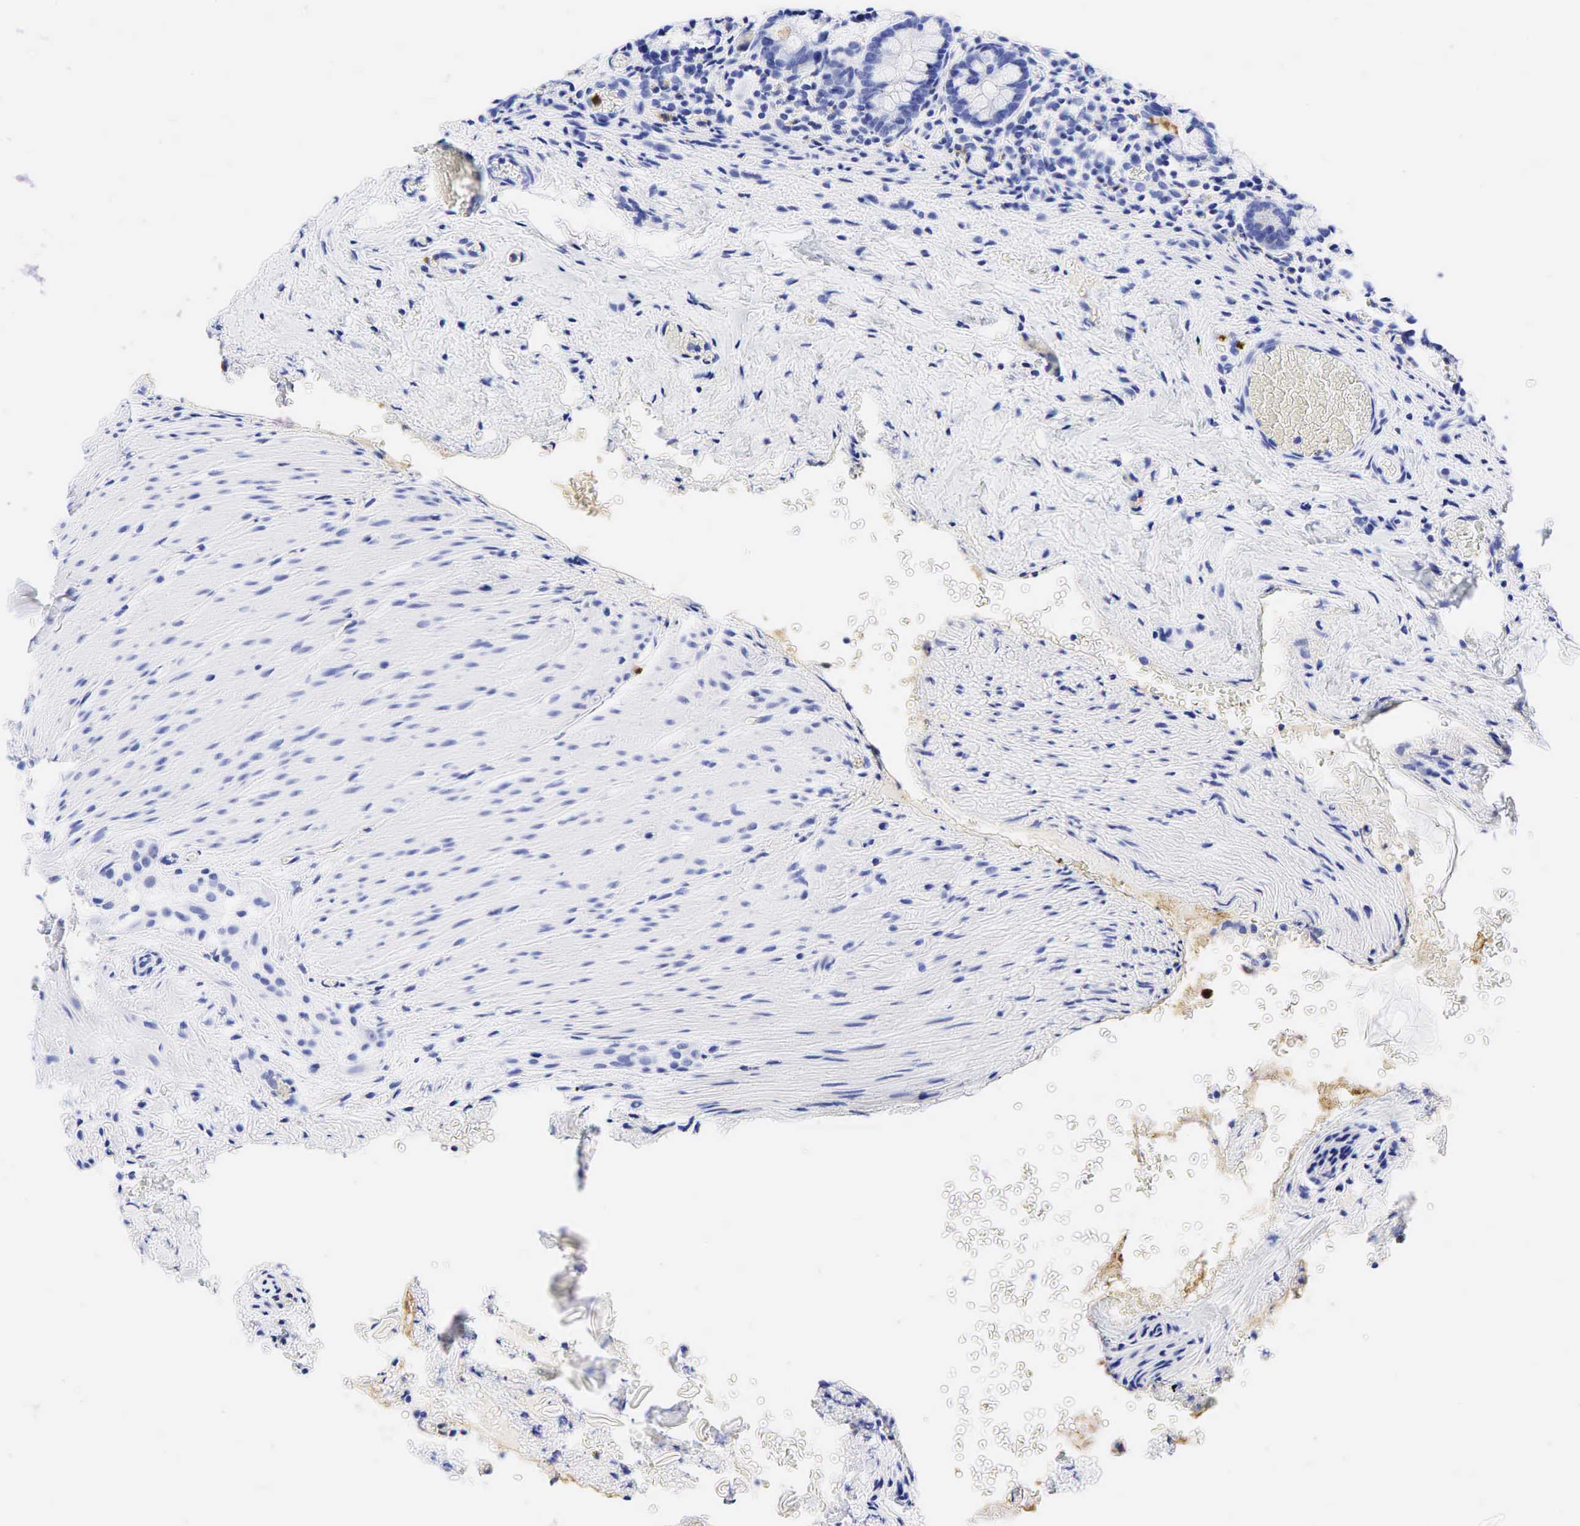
{"staining": {"intensity": "strong", "quantity": "<25%", "location": "cytoplasmic/membranous"}, "tissue": "small intestine", "cell_type": "Glandular cells", "image_type": "normal", "snomed": [{"axis": "morphology", "description": "Normal tissue, NOS"}, {"axis": "topography", "description": "Small intestine"}], "caption": "Protein expression analysis of benign human small intestine reveals strong cytoplasmic/membranous positivity in approximately <25% of glandular cells.", "gene": "FUT4", "patient": {"sex": "male", "age": 1}}